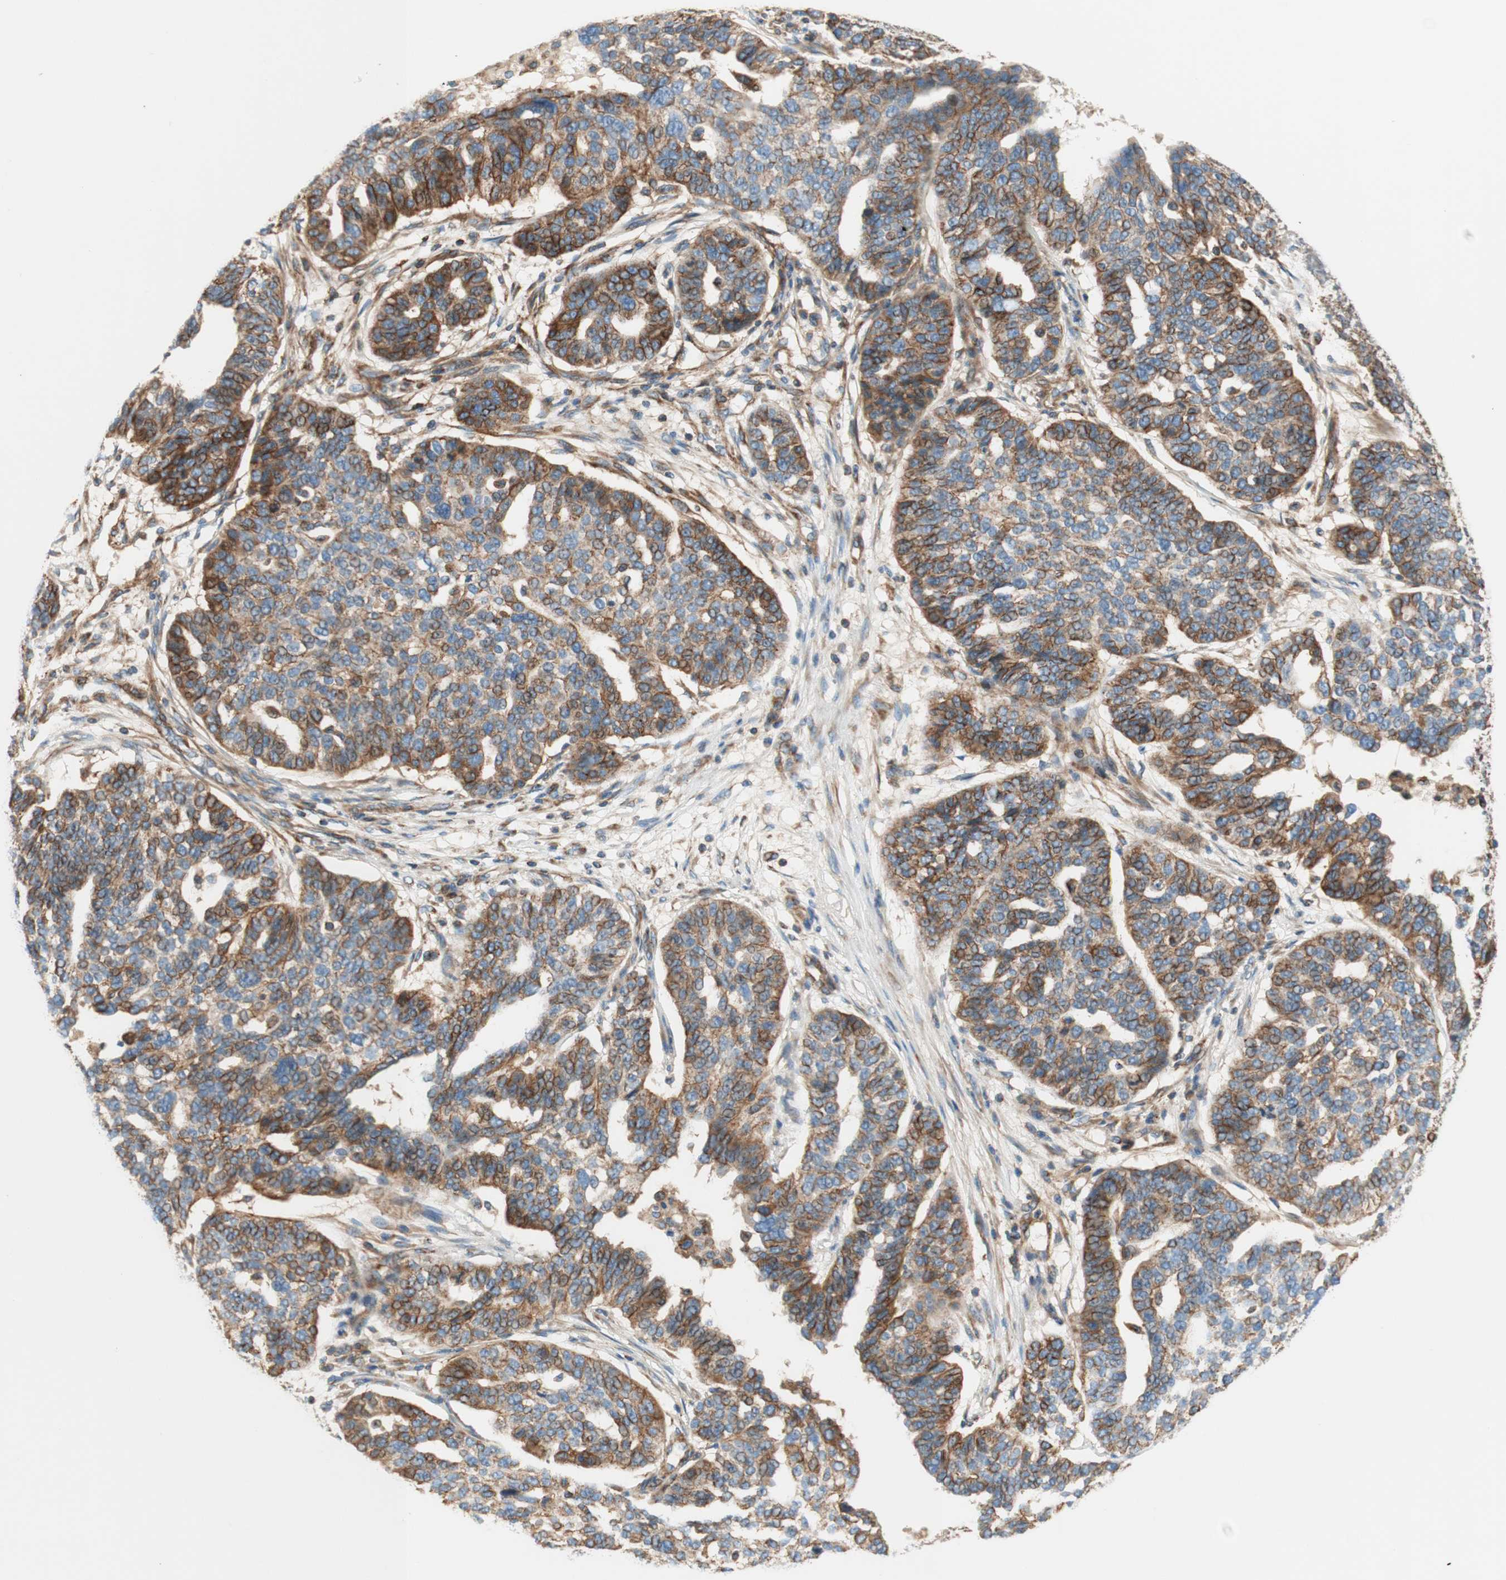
{"staining": {"intensity": "strong", "quantity": "25%-75%", "location": "cytoplasmic/membranous"}, "tissue": "ovarian cancer", "cell_type": "Tumor cells", "image_type": "cancer", "snomed": [{"axis": "morphology", "description": "Cystadenocarcinoma, serous, NOS"}, {"axis": "topography", "description": "Ovary"}], "caption": "IHC of serous cystadenocarcinoma (ovarian) exhibits high levels of strong cytoplasmic/membranous expression in about 25%-75% of tumor cells.", "gene": "VPS26A", "patient": {"sex": "female", "age": 59}}